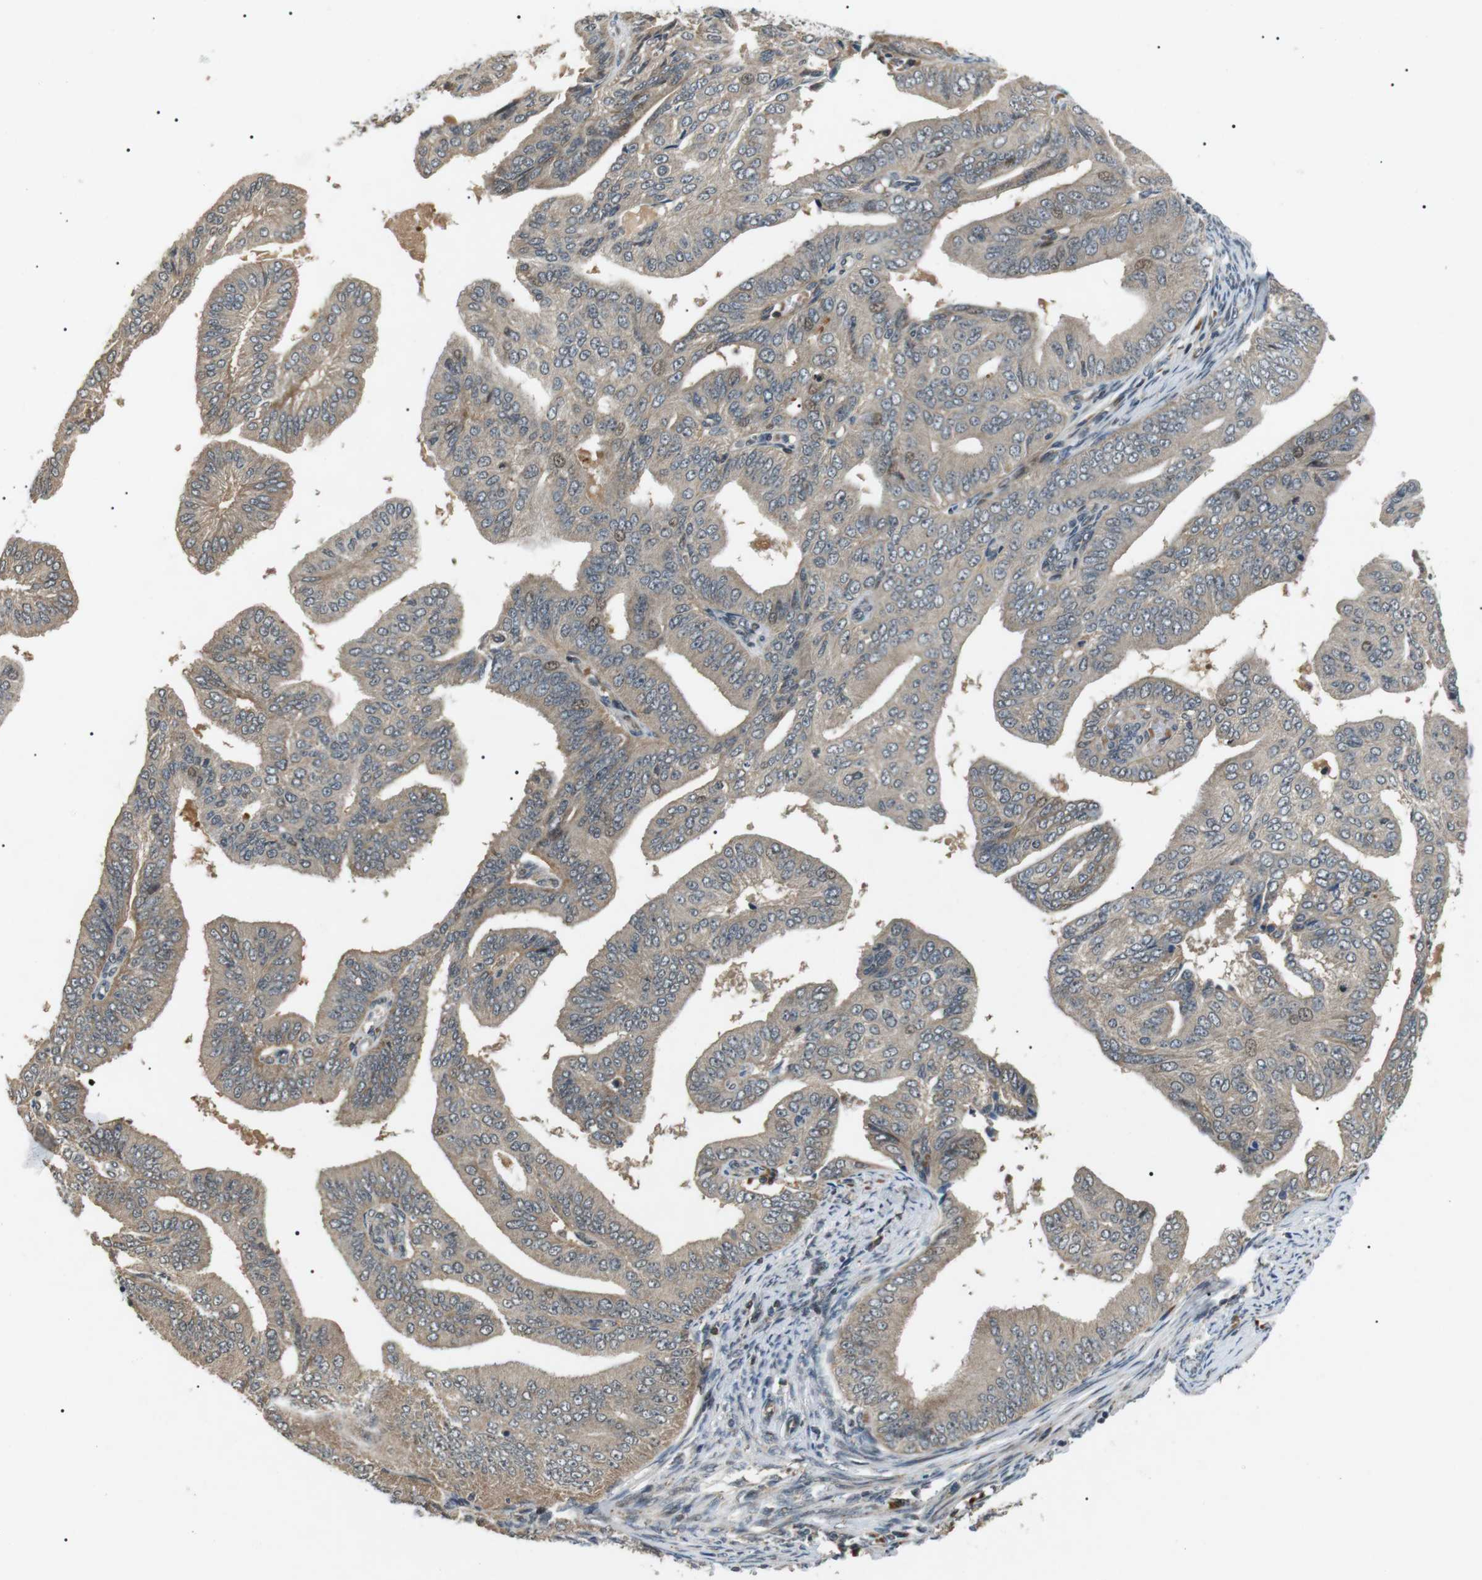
{"staining": {"intensity": "weak", "quantity": ">75%", "location": "cytoplasmic/membranous"}, "tissue": "endometrial cancer", "cell_type": "Tumor cells", "image_type": "cancer", "snomed": [{"axis": "morphology", "description": "Adenocarcinoma, NOS"}, {"axis": "topography", "description": "Endometrium"}], "caption": "Tumor cells exhibit low levels of weak cytoplasmic/membranous expression in about >75% of cells in endometrial cancer (adenocarcinoma).", "gene": "HSPA13", "patient": {"sex": "female", "age": 58}}